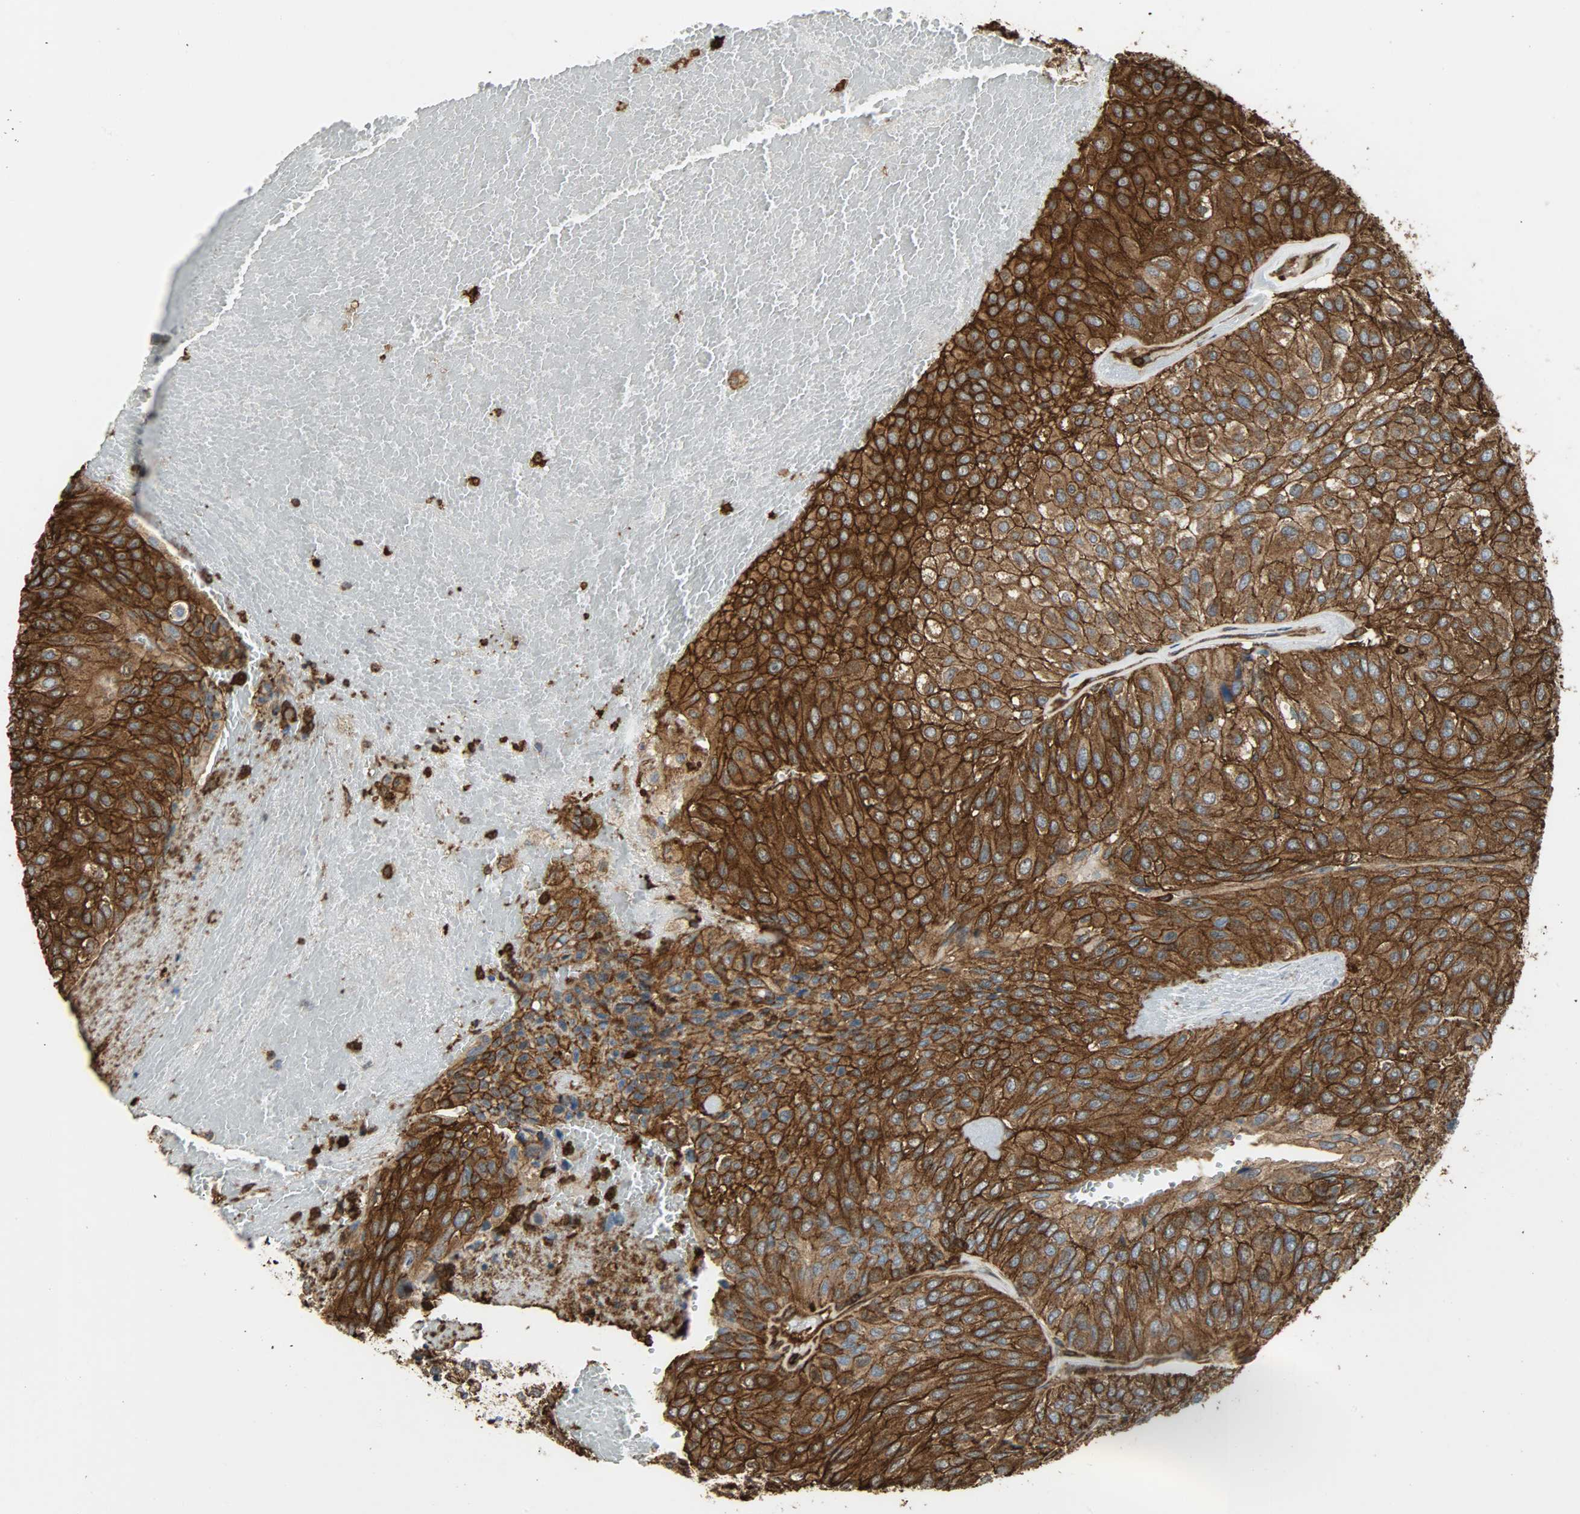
{"staining": {"intensity": "strong", "quantity": ">75%", "location": "cytoplasmic/membranous"}, "tissue": "urothelial cancer", "cell_type": "Tumor cells", "image_type": "cancer", "snomed": [{"axis": "morphology", "description": "Urothelial carcinoma, High grade"}, {"axis": "topography", "description": "Urinary bladder"}], "caption": "Human high-grade urothelial carcinoma stained with a brown dye reveals strong cytoplasmic/membranous positive expression in approximately >75% of tumor cells.", "gene": "VASP", "patient": {"sex": "male", "age": 66}}